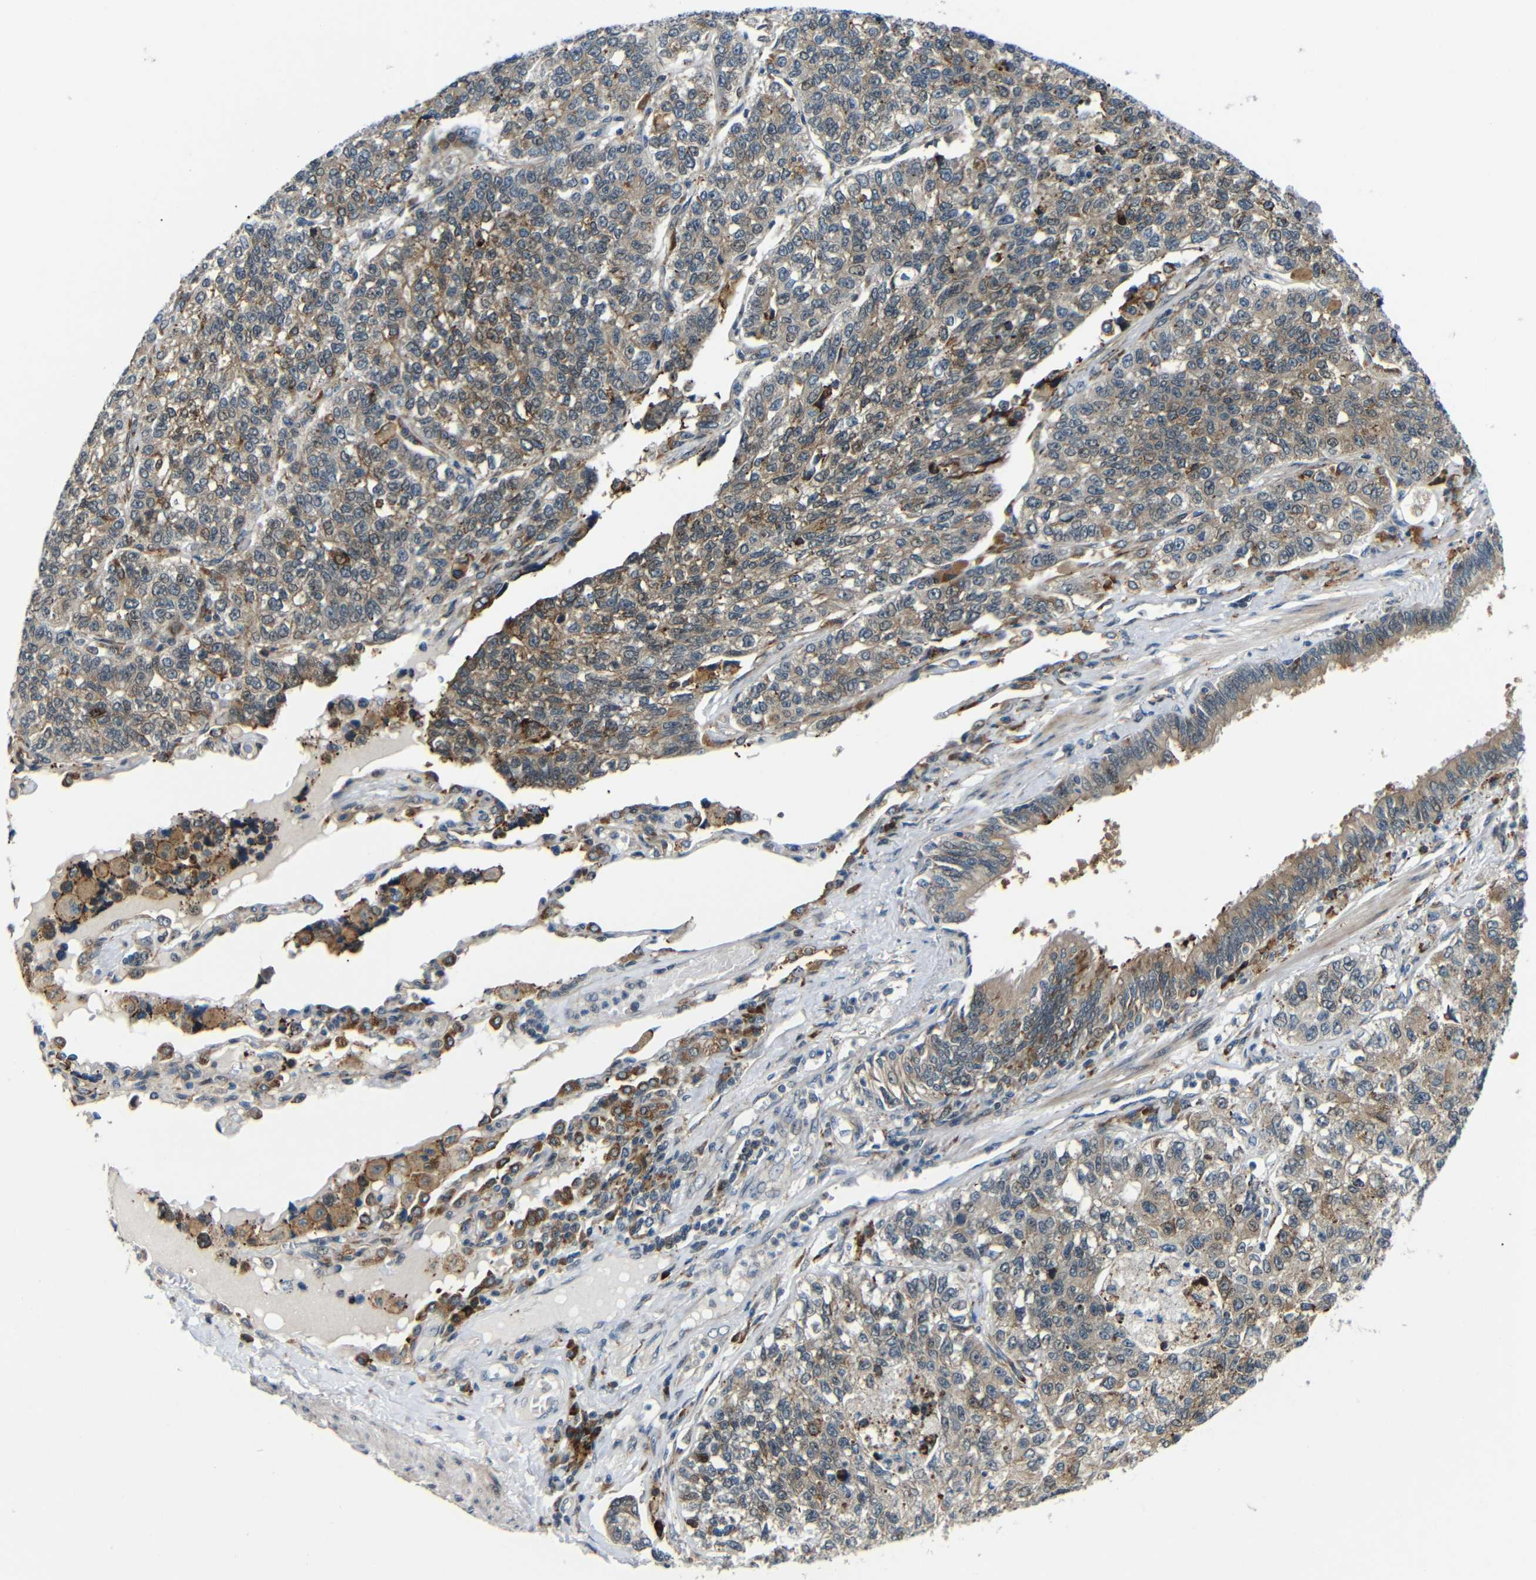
{"staining": {"intensity": "weak", "quantity": "25%-75%", "location": "cytoplasmic/membranous,nuclear"}, "tissue": "lung cancer", "cell_type": "Tumor cells", "image_type": "cancer", "snomed": [{"axis": "morphology", "description": "Adenocarcinoma, NOS"}, {"axis": "topography", "description": "Lung"}], "caption": "Immunohistochemical staining of lung cancer (adenocarcinoma) reveals low levels of weak cytoplasmic/membranous and nuclear staining in about 25%-75% of tumor cells.", "gene": "SYDE1", "patient": {"sex": "male", "age": 49}}